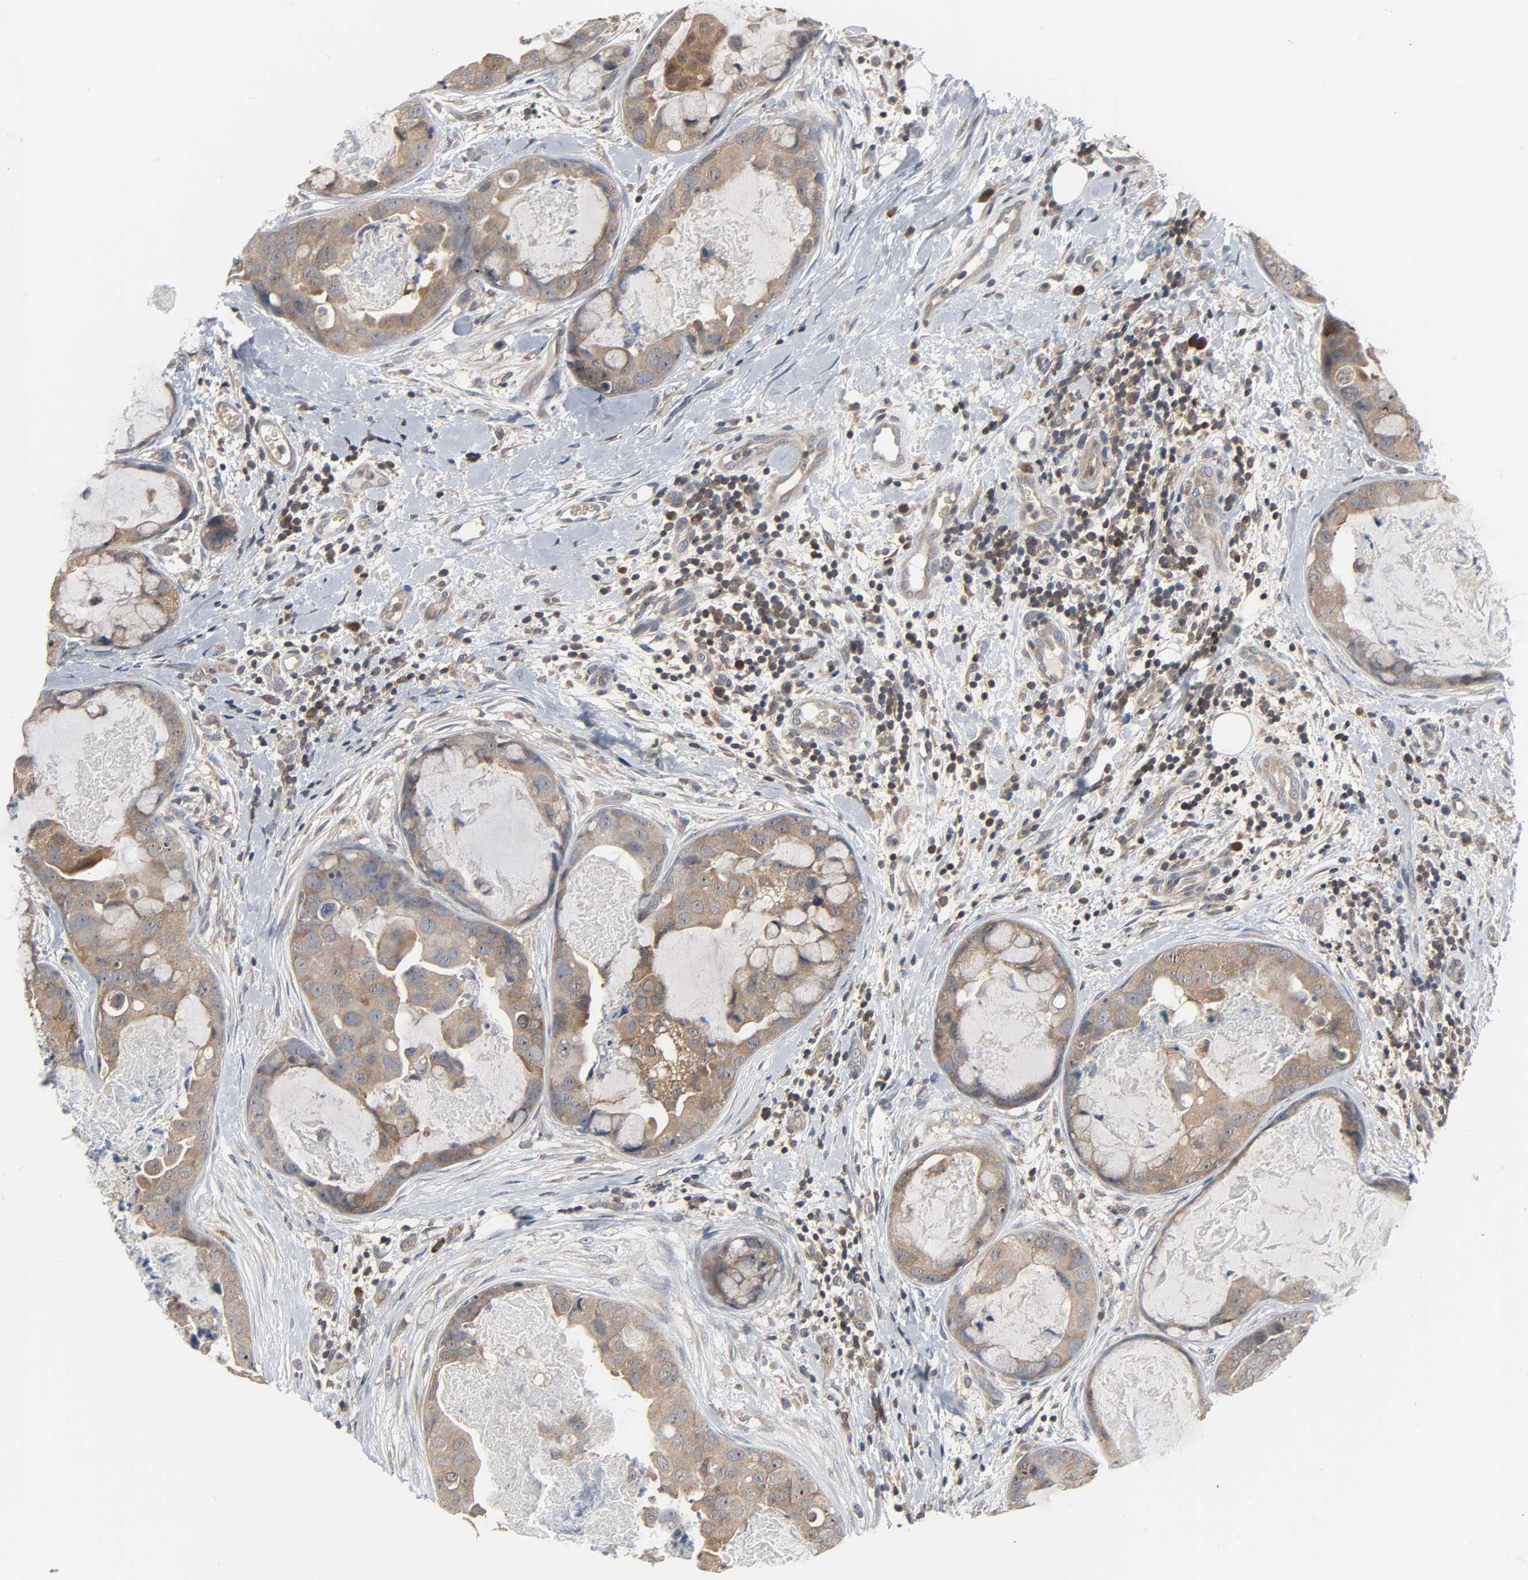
{"staining": {"intensity": "moderate", "quantity": ">75%", "location": "cytoplasmic/membranous,nuclear"}, "tissue": "breast cancer", "cell_type": "Tumor cells", "image_type": "cancer", "snomed": [{"axis": "morphology", "description": "Duct carcinoma"}, {"axis": "topography", "description": "Breast"}], "caption": "Breast cancer was stained to show a protein in brown. There is medium levels of moderate cytoplasmic/membranous and nuclear staining in approximately >75% of tumor cells.", "gene": "PLEKHA2", "patient": {"sex": "female", "age": 40}}